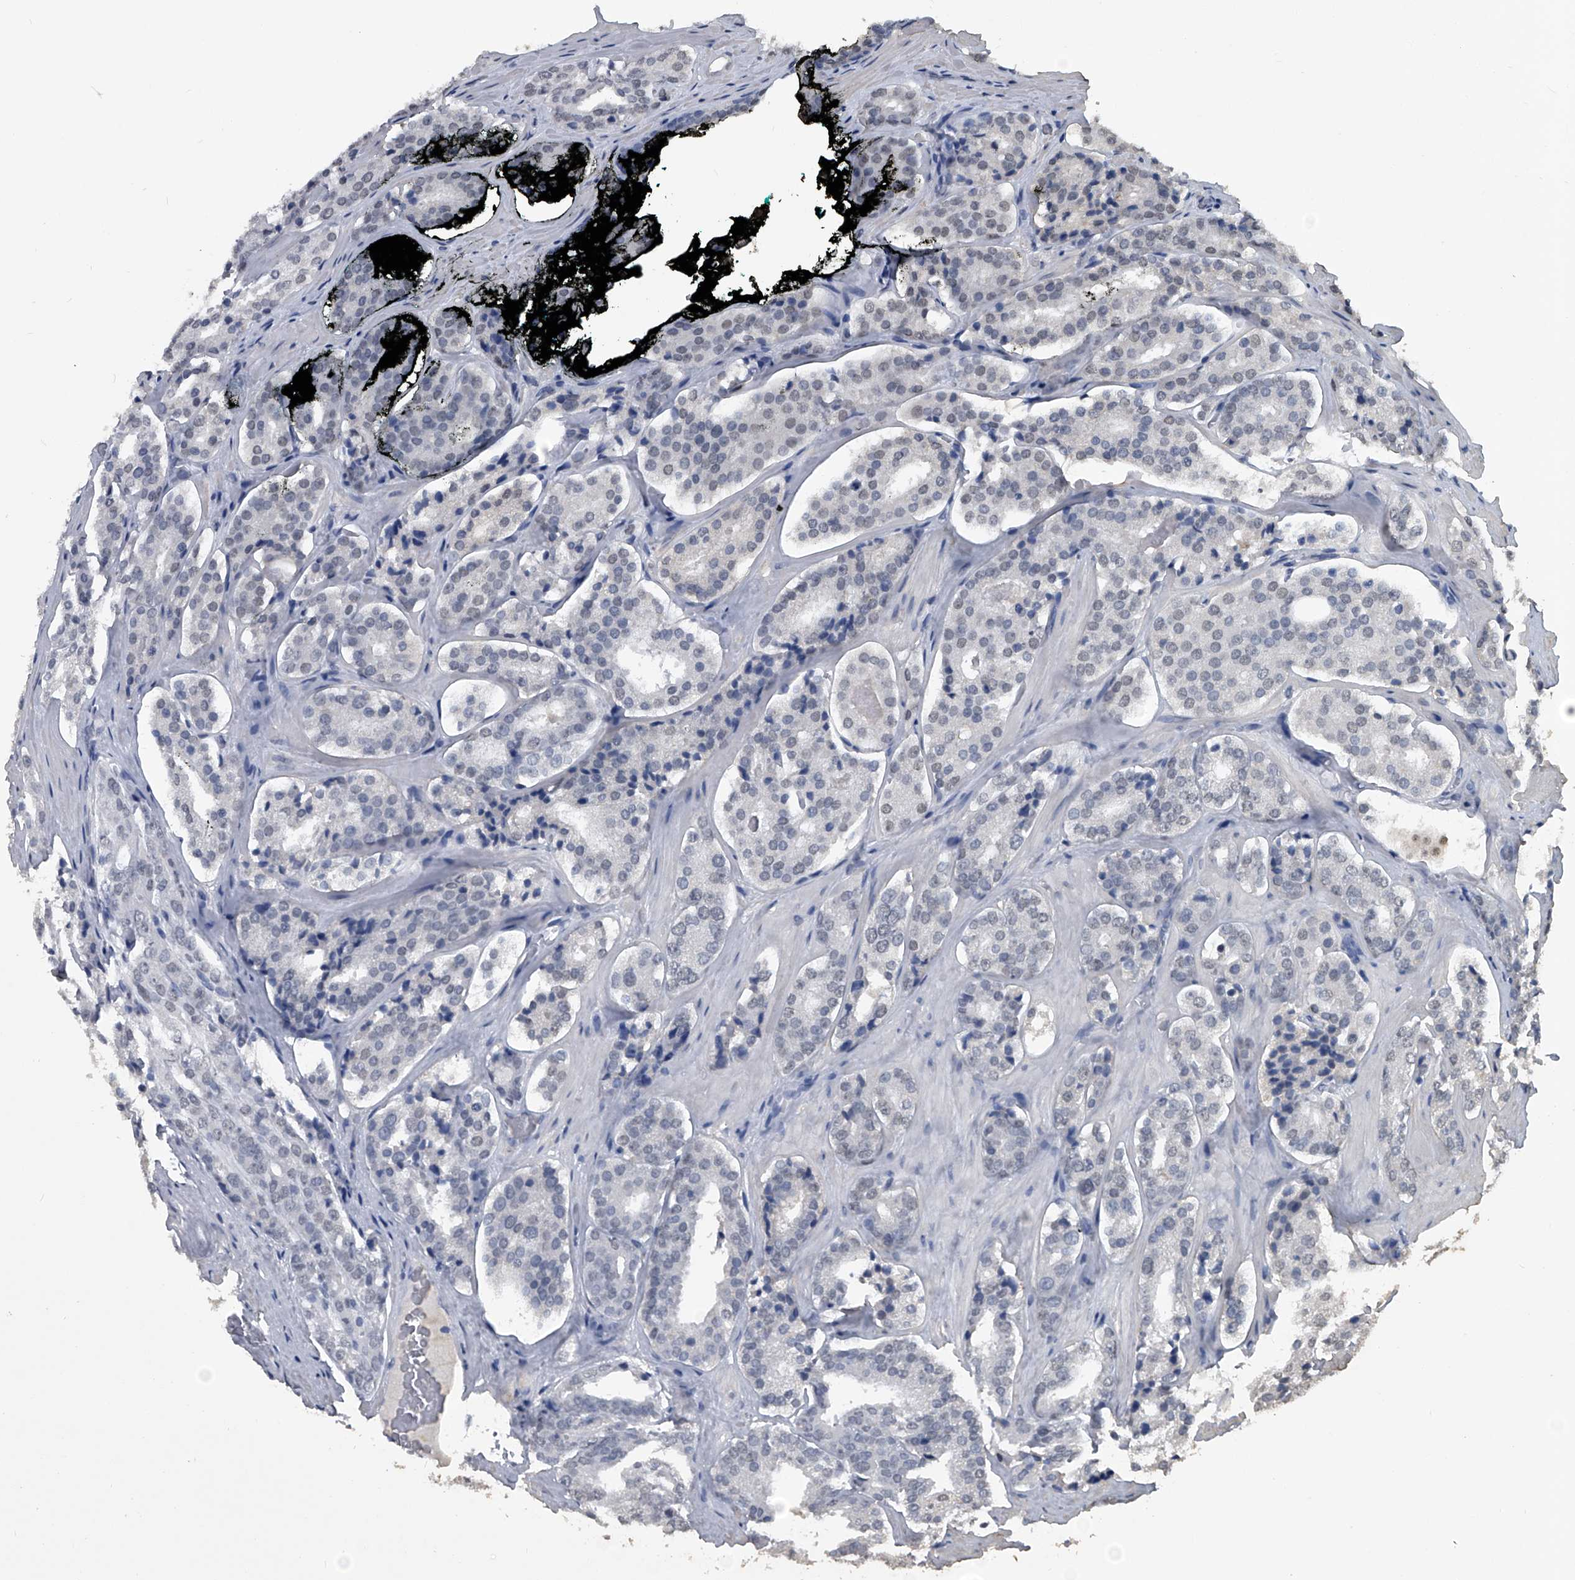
{"staining": {"intensity": "negative", "quantity": "none", "location": "none"}, "tissue": "prostate cancer", "cell_type": "Tumor cells", "image_type": "cancer", "snomed": [{"axis": "morphology", "description": "Adenocarcinoma, High grade"}, {"axis": "topography", "description": "Prostate"}], "caption": "Tumor cells show no significant expression in prostate cancer.", "gene": "MATR3", "patient": {"sex": "male", "age": 60}}